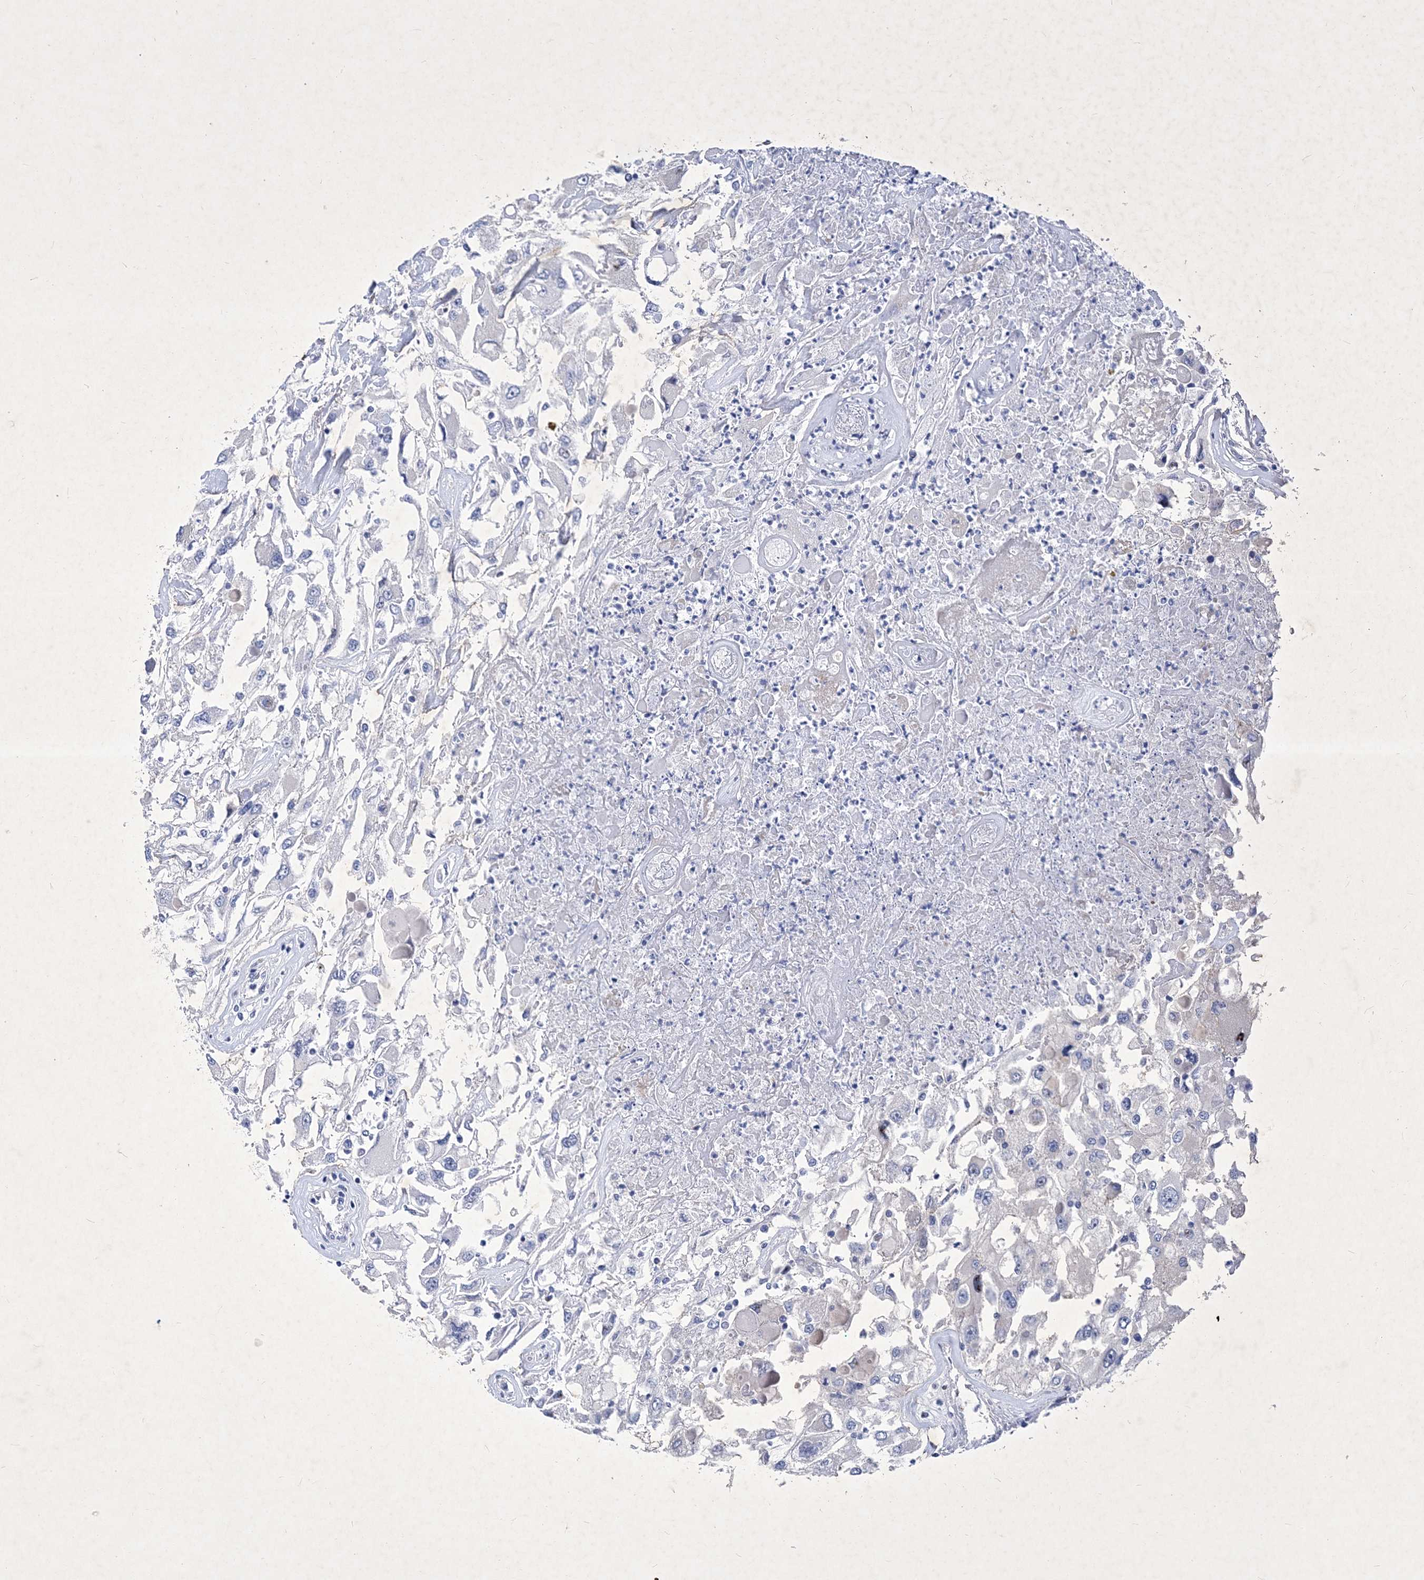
{"staining": {"intensity": "negative", "quantity": "none", "location": "none"}, "tissue": "renal cancer", "cell_type": "Tumor cells", "image_type": "cancer", "snomed": [{"axis": "morphology", "description": "Adenocarcinoma, NOS"}, {"axis": "topography", "description": "Kidney"}], "caption": "Protein analysis of renal cancer shows no significant positivity in tumor cells.", "gene": "GPN1", "patient": {"sex": "female", "age": 52}}